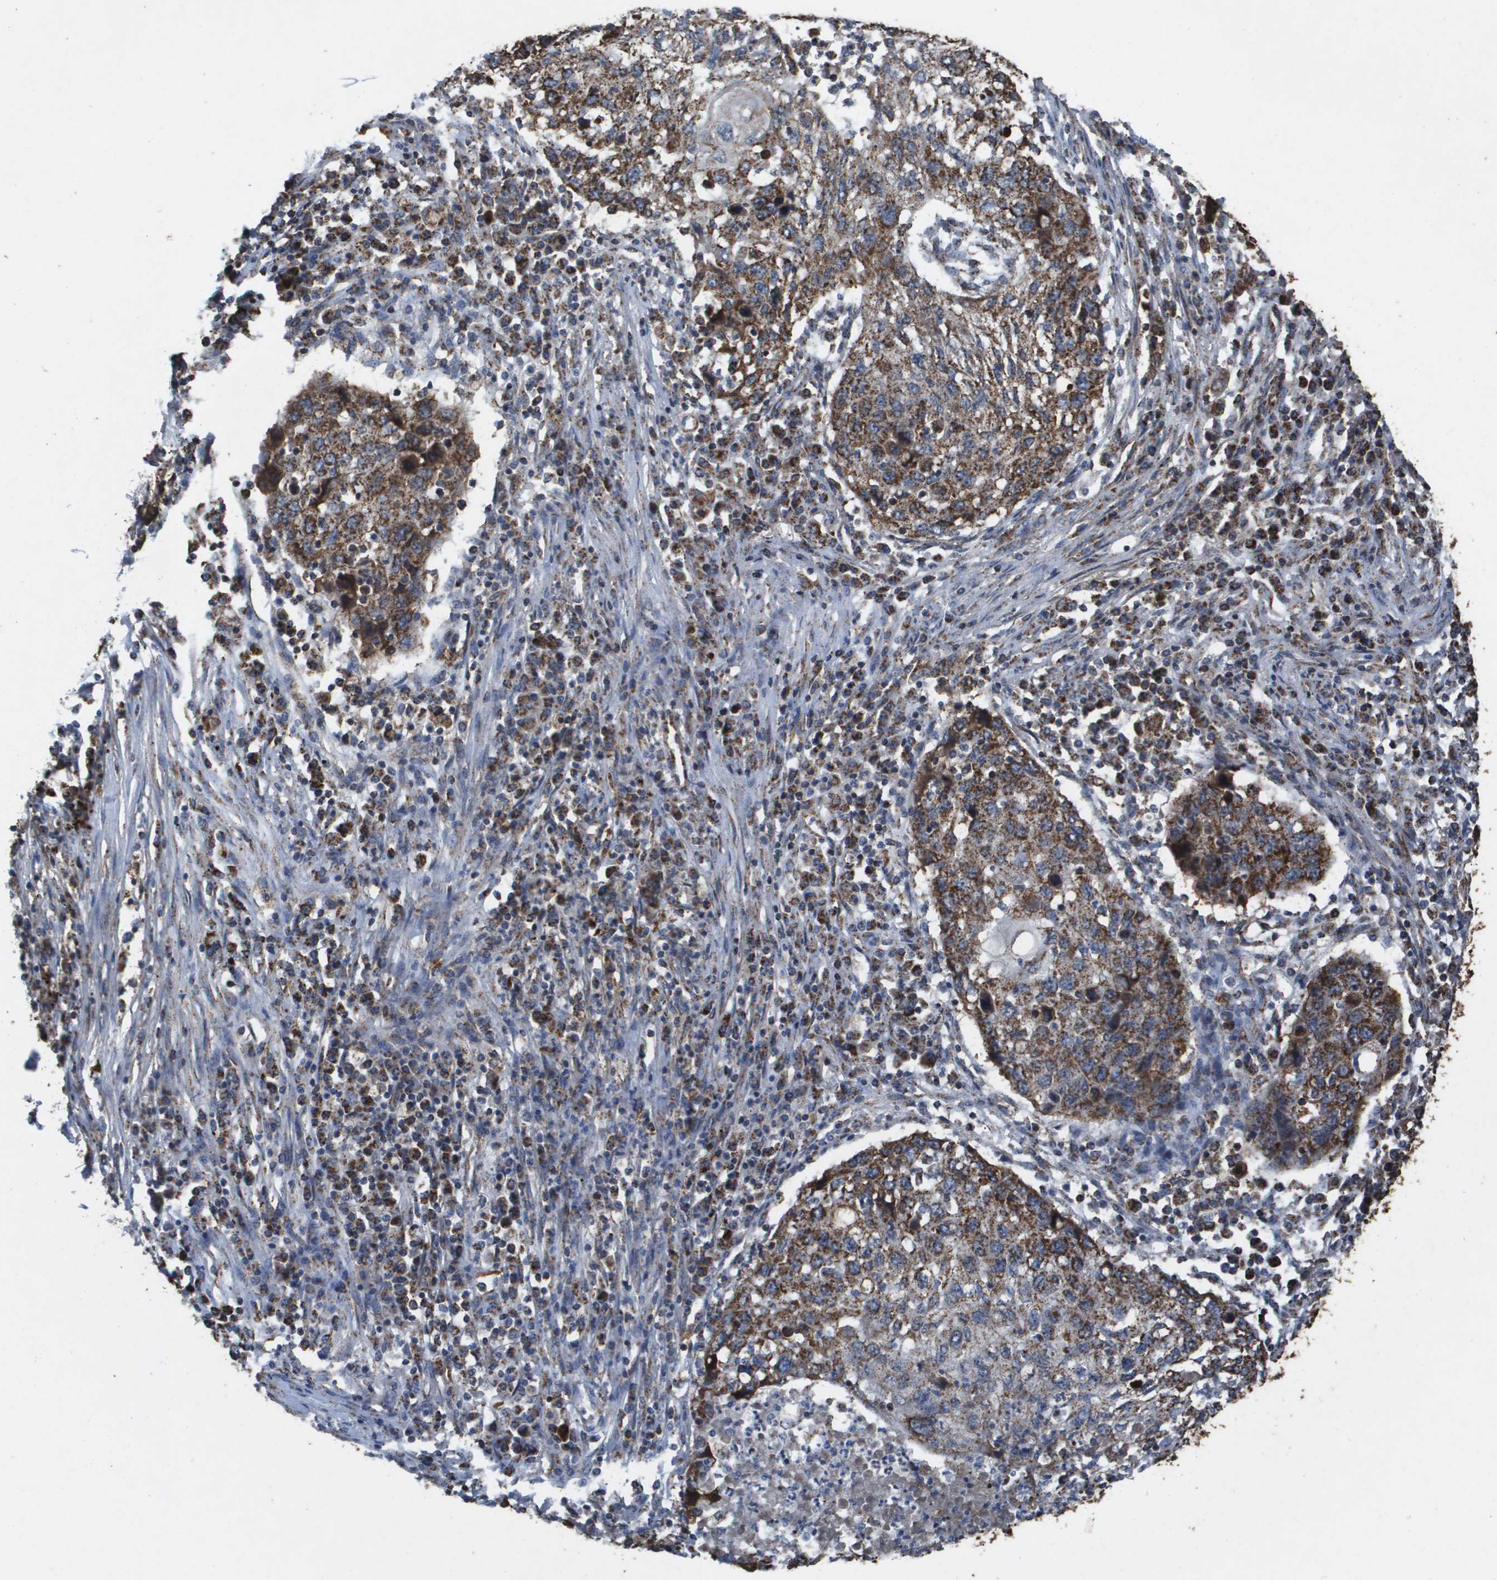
{"staining": {"intensity": "moderate", "quantity": ">75%", "location": "cytoplasmic/membranous"}, "tissue": "lung cancer", "cell_type": "Tumor cells", "image_type": "cancer", "snomed": [{"axis": "morphology", "description": "Squamous cell carcinoma, NOS"}, {"axis": "topography", "description": "Lung"}], "caption": "Lung cancer (squamous cell carcinoma) stained with a brown dye demonstrates moderate cytoplasmic/membranous positive positivity in approximately >75% of tumor cells.", "gene": "HSPE1", "patient": {"sex": "female", "age": 63}}